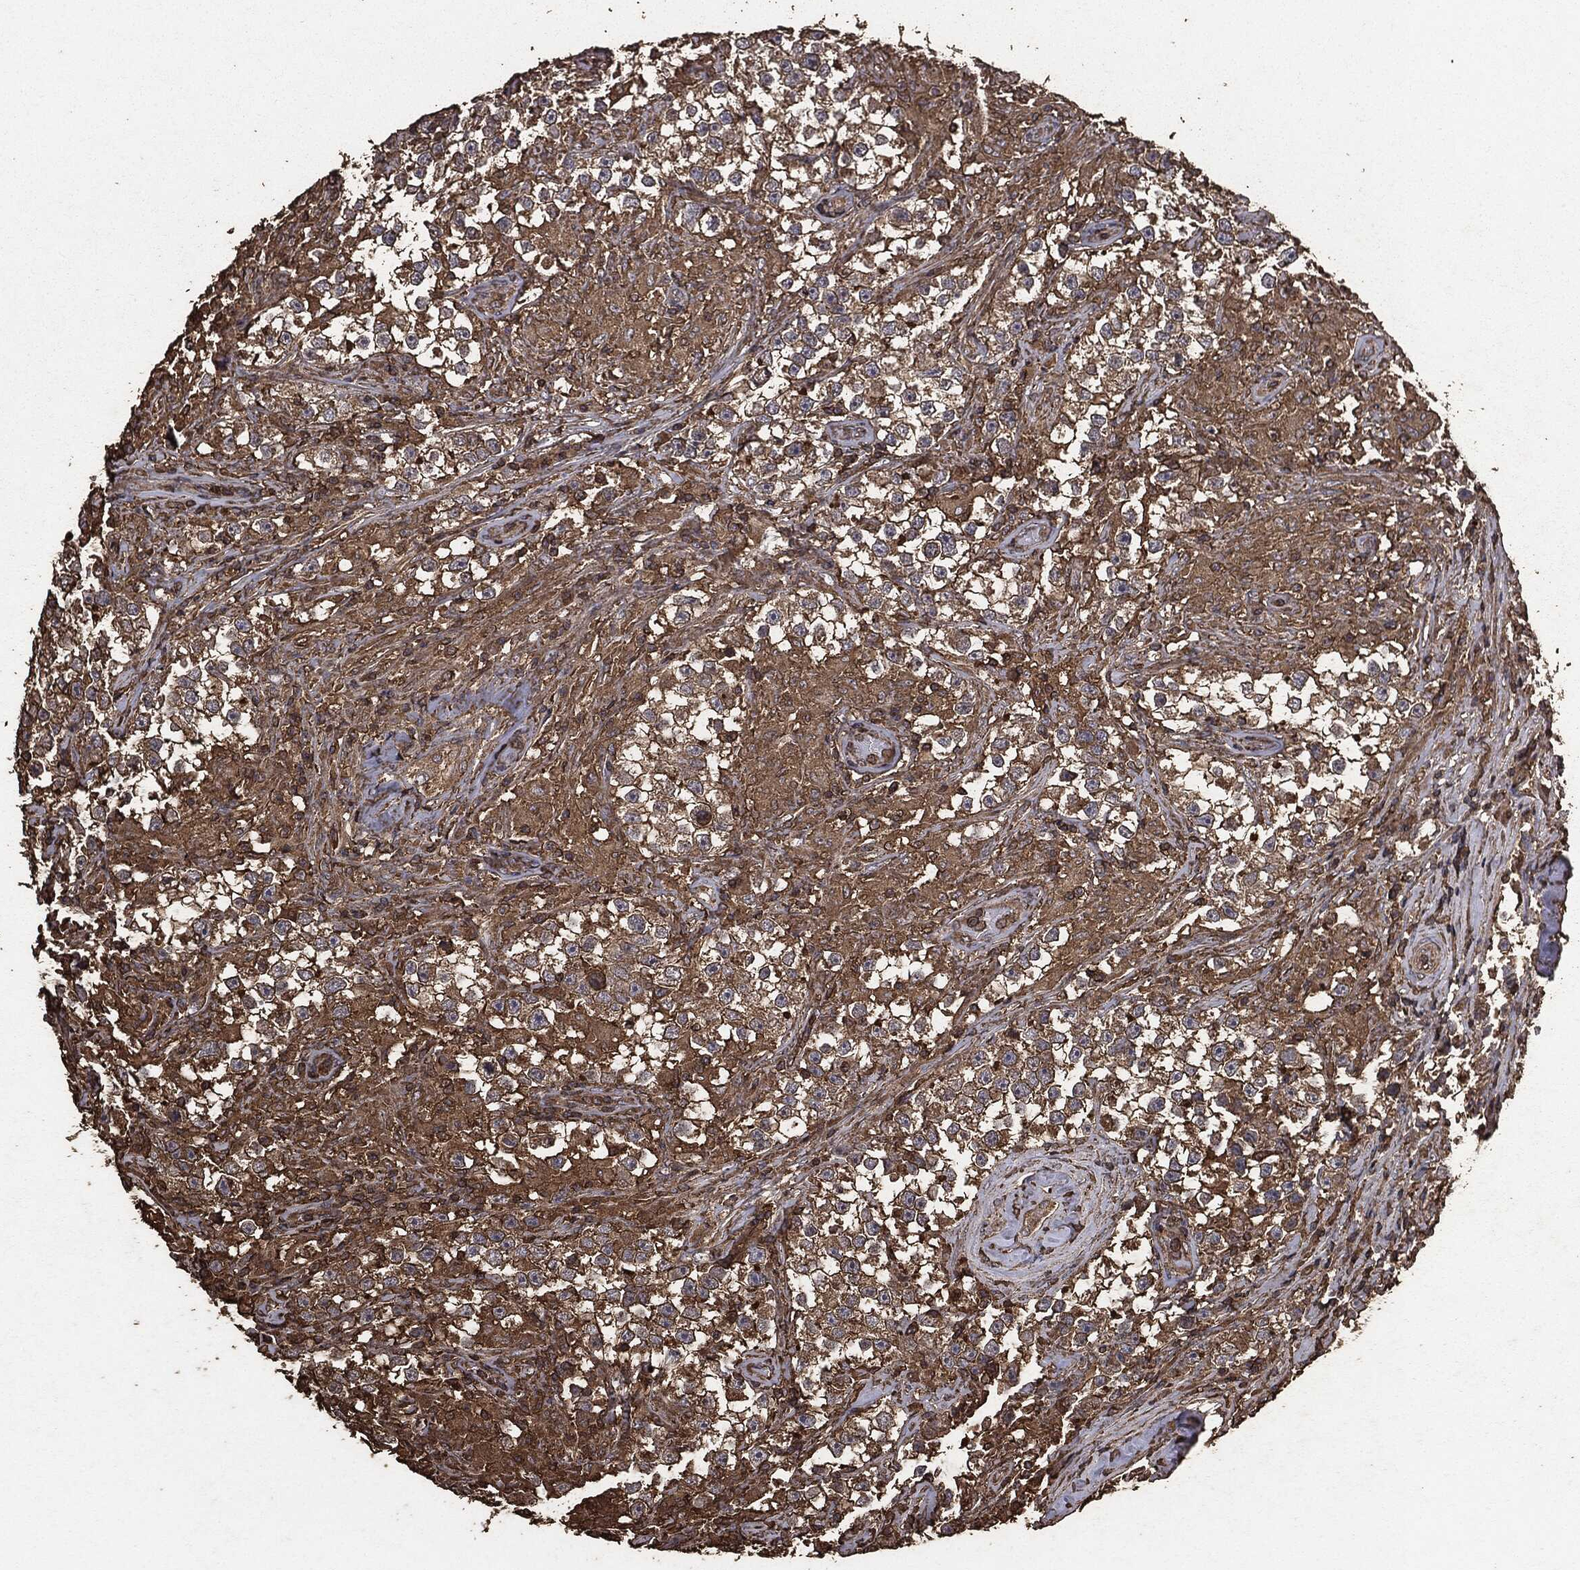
{"staining": {"intensity": "moderate", "quantity": ">75%", "location": "cytoplasmic/membranous"}, "tissue": "testis cancer", "cell_type": "Tumor cells", "image_type": "cancer", "snomed": [{"axis": "morphology", "description": "Seminoma, NOS"}, {"axis": "topography", "description": "Testis"}], "caption": "An image of seminoma (testis) stained for a protein exhibits moderate cytoplasmic/membranous brown staining in tumor cells.", "gene": "MTOR", "patient": {"sex": "male", "age": 46}}